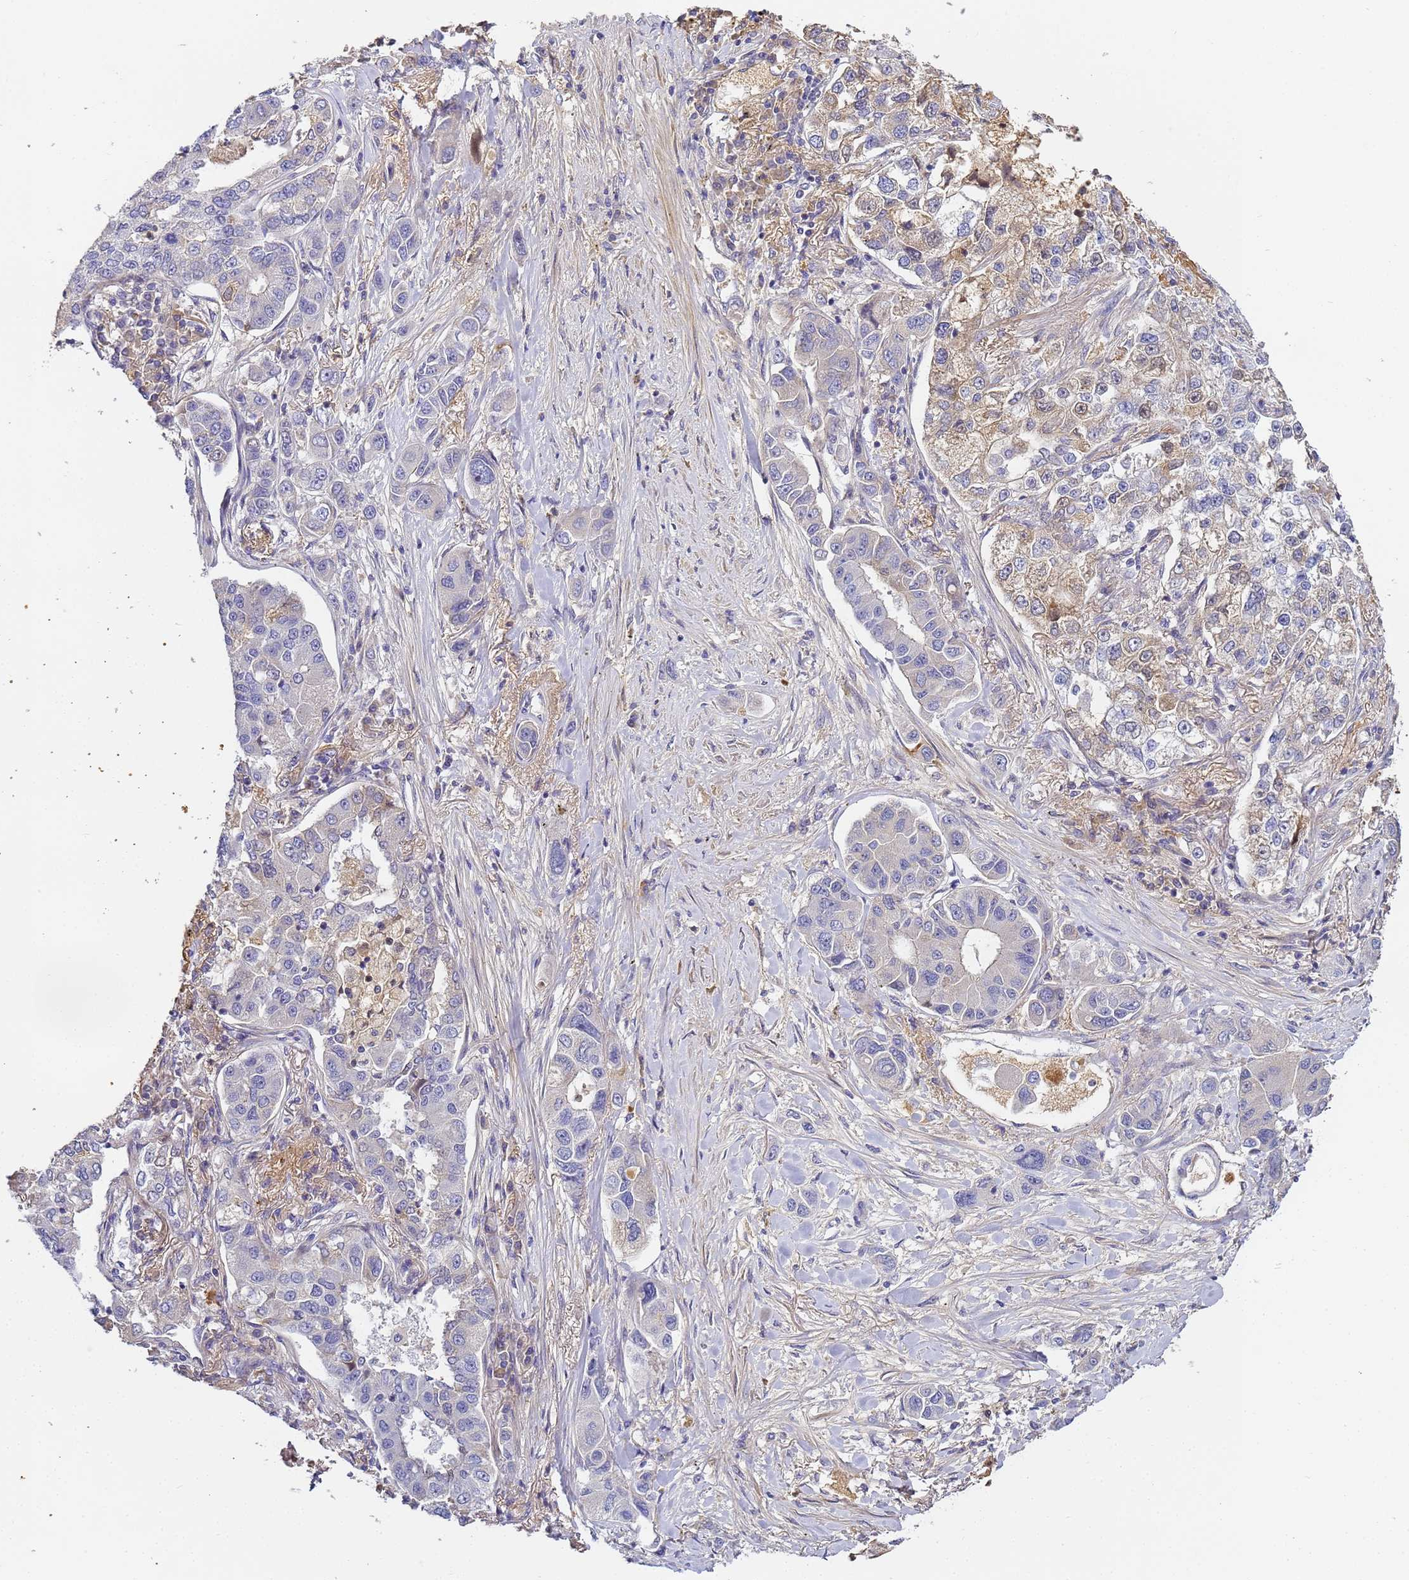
{"staining": {"intensity": "weak", "quantity": "25%-75%", "location": "cytoplasmic/membranous"}, "tissue": "lung cancer", "cell_type": "Tumor cells", "image_type": "cancer", "snomed": [{"axis": "morphology", "description": "Adenocarcinoma, NOS"}, {"axis": "topography", "description": "Lung"}], "caption": "Lung cancer stained with a protein marker displays weak staining in tumor cells.", "gene": "CFH", "patient": {"sex": "male", "age": 49}}